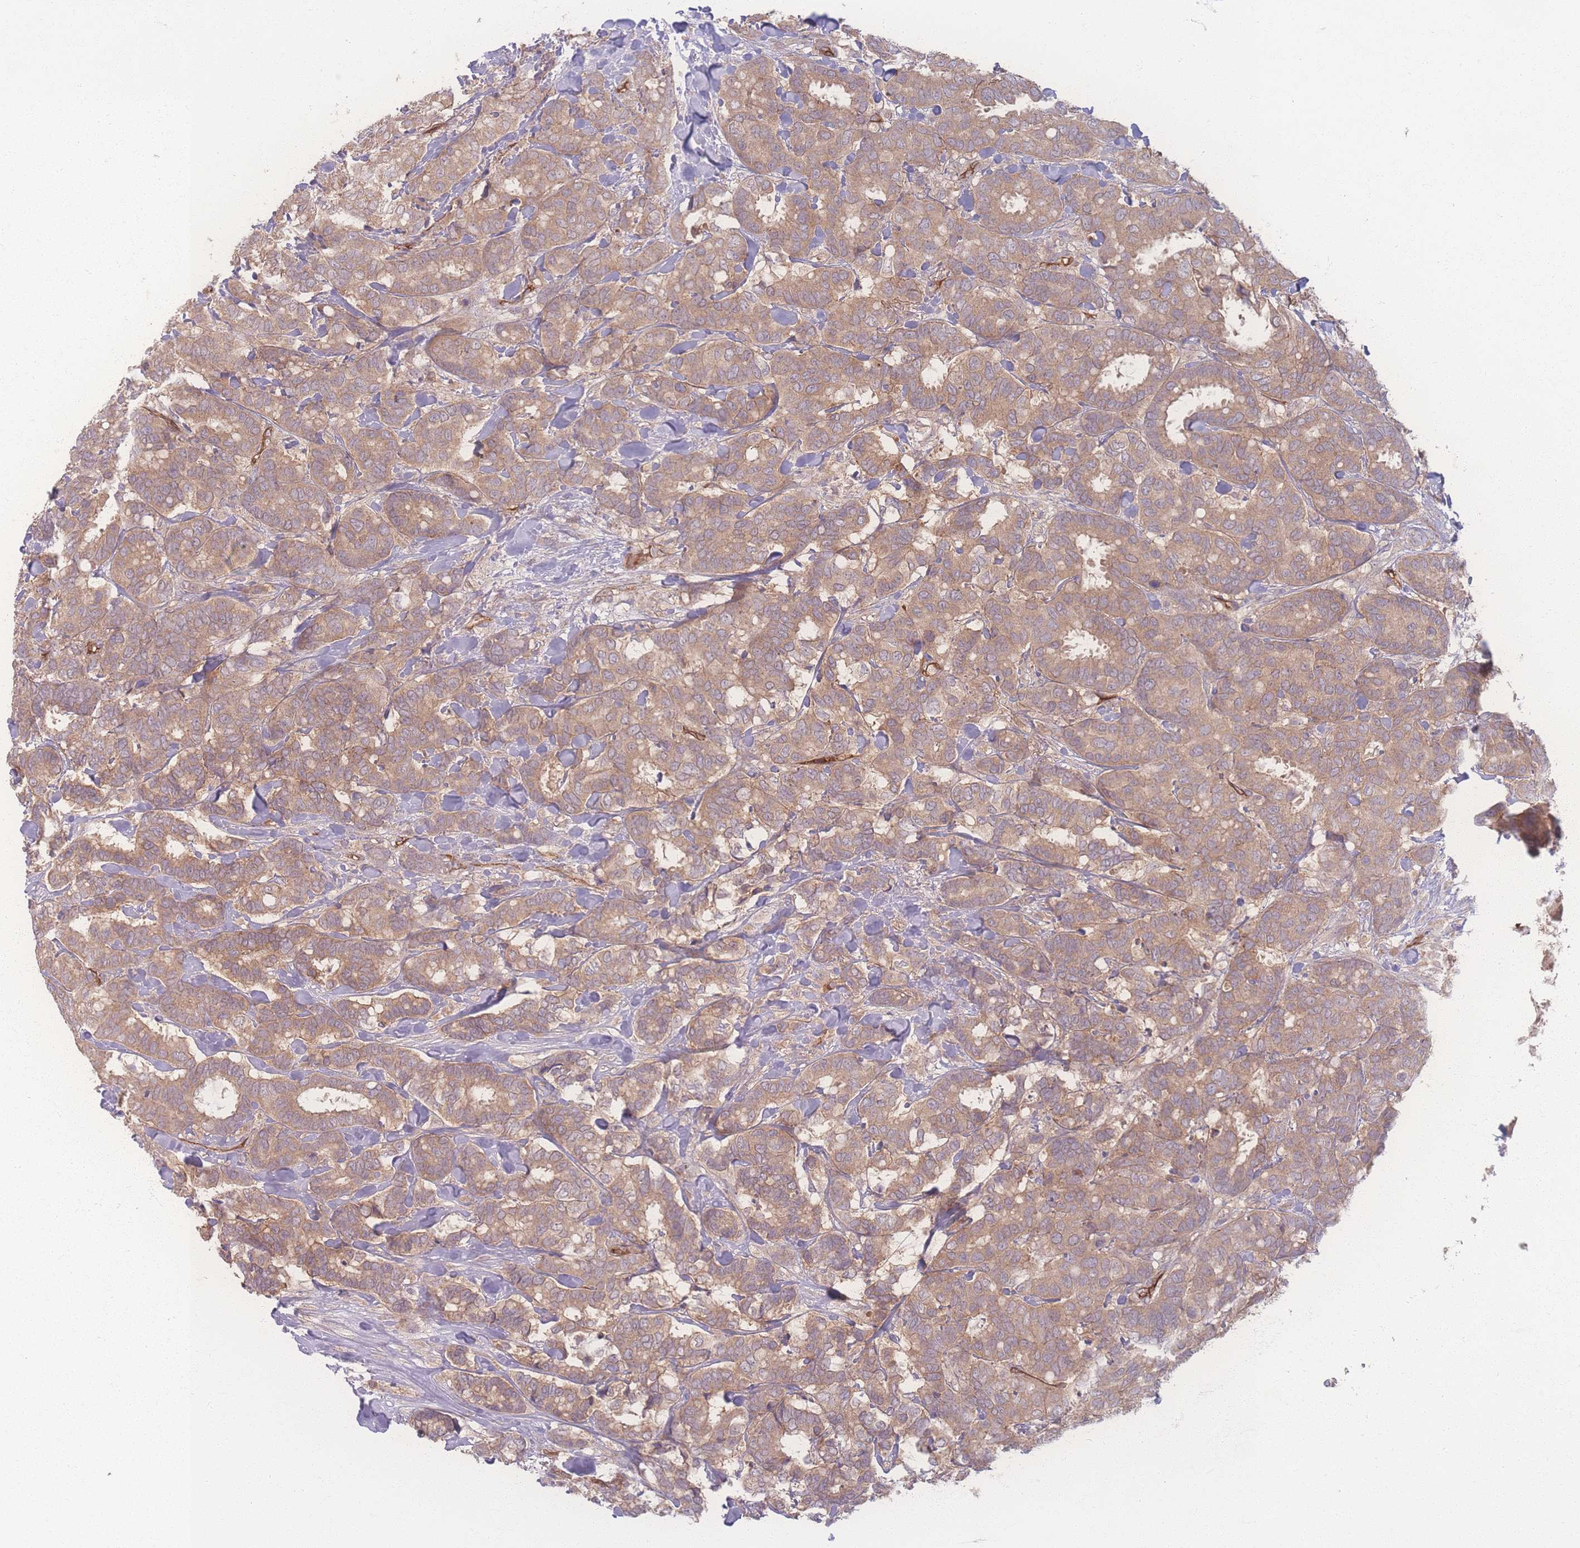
{"staining": {"intensity": "moderate", "quantity": ">75%", "location": "cytoplasmic/membranous"}, "tissue": "breast cancer", "cell_type": "Tumor cells", "image_type": "cancer", "snomed": [{"axis": "morphology", "description": "Normal tissue, NOS"}, {"axis": "morphology", "description": "Duct carcinoma"}, {"axis": "topography", "description": "Breast"}], "caption": "Immunohistochemical staining of human breast invasive ductal carcinoma exhibits moderate cytoplasmic/membranous protein staining in about >75% of tumor cells.", "gene": "INSR", "patient": {"sex": "female", "age": 87}}